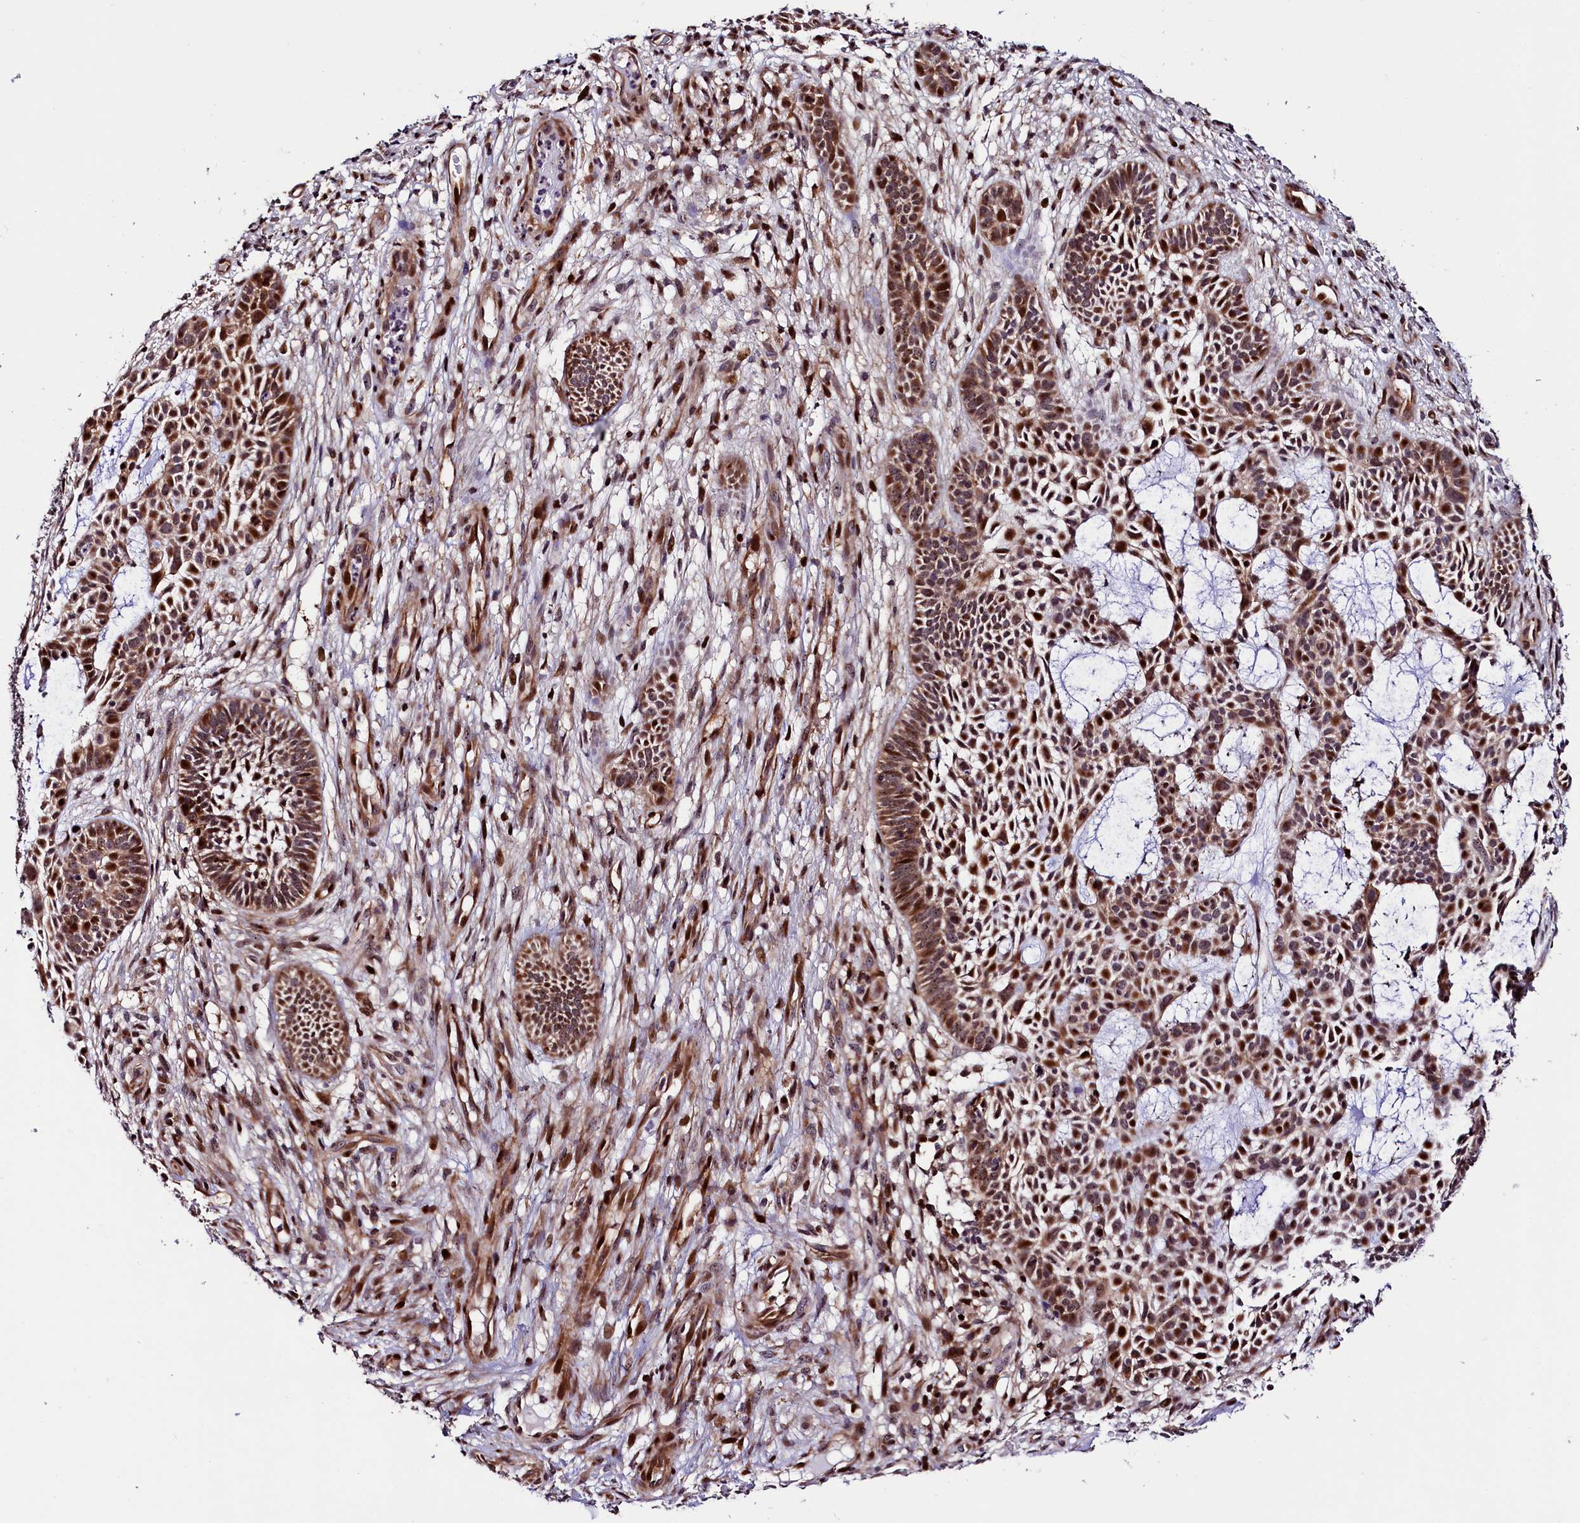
{"staining": {"intensity": "moderate", "quantity": ">75%", "location": "cytoplasmic/membranous,nuclear"}, "tissue": "skin cancer", "cell_type": "Tumor cells", "image_type": "cancer", "snomed": [{"axis": "morphology", "description": "Basal cell carcinoma"}, {"axis": "topography", "description": "Skin"}], "caption": "High-power microscopy captured an immunohistochemistry (IHC) histopathology image of skin basal cell carcinoma, revealing moderate cytoplasmic/membranous and nuclear staining in approximately >75% of tumor cells. (Brightfield microscopy of DAB IHC at high magnification).", "gene": "TRMT112", "patient": {"sex": "male", "age": 89}}